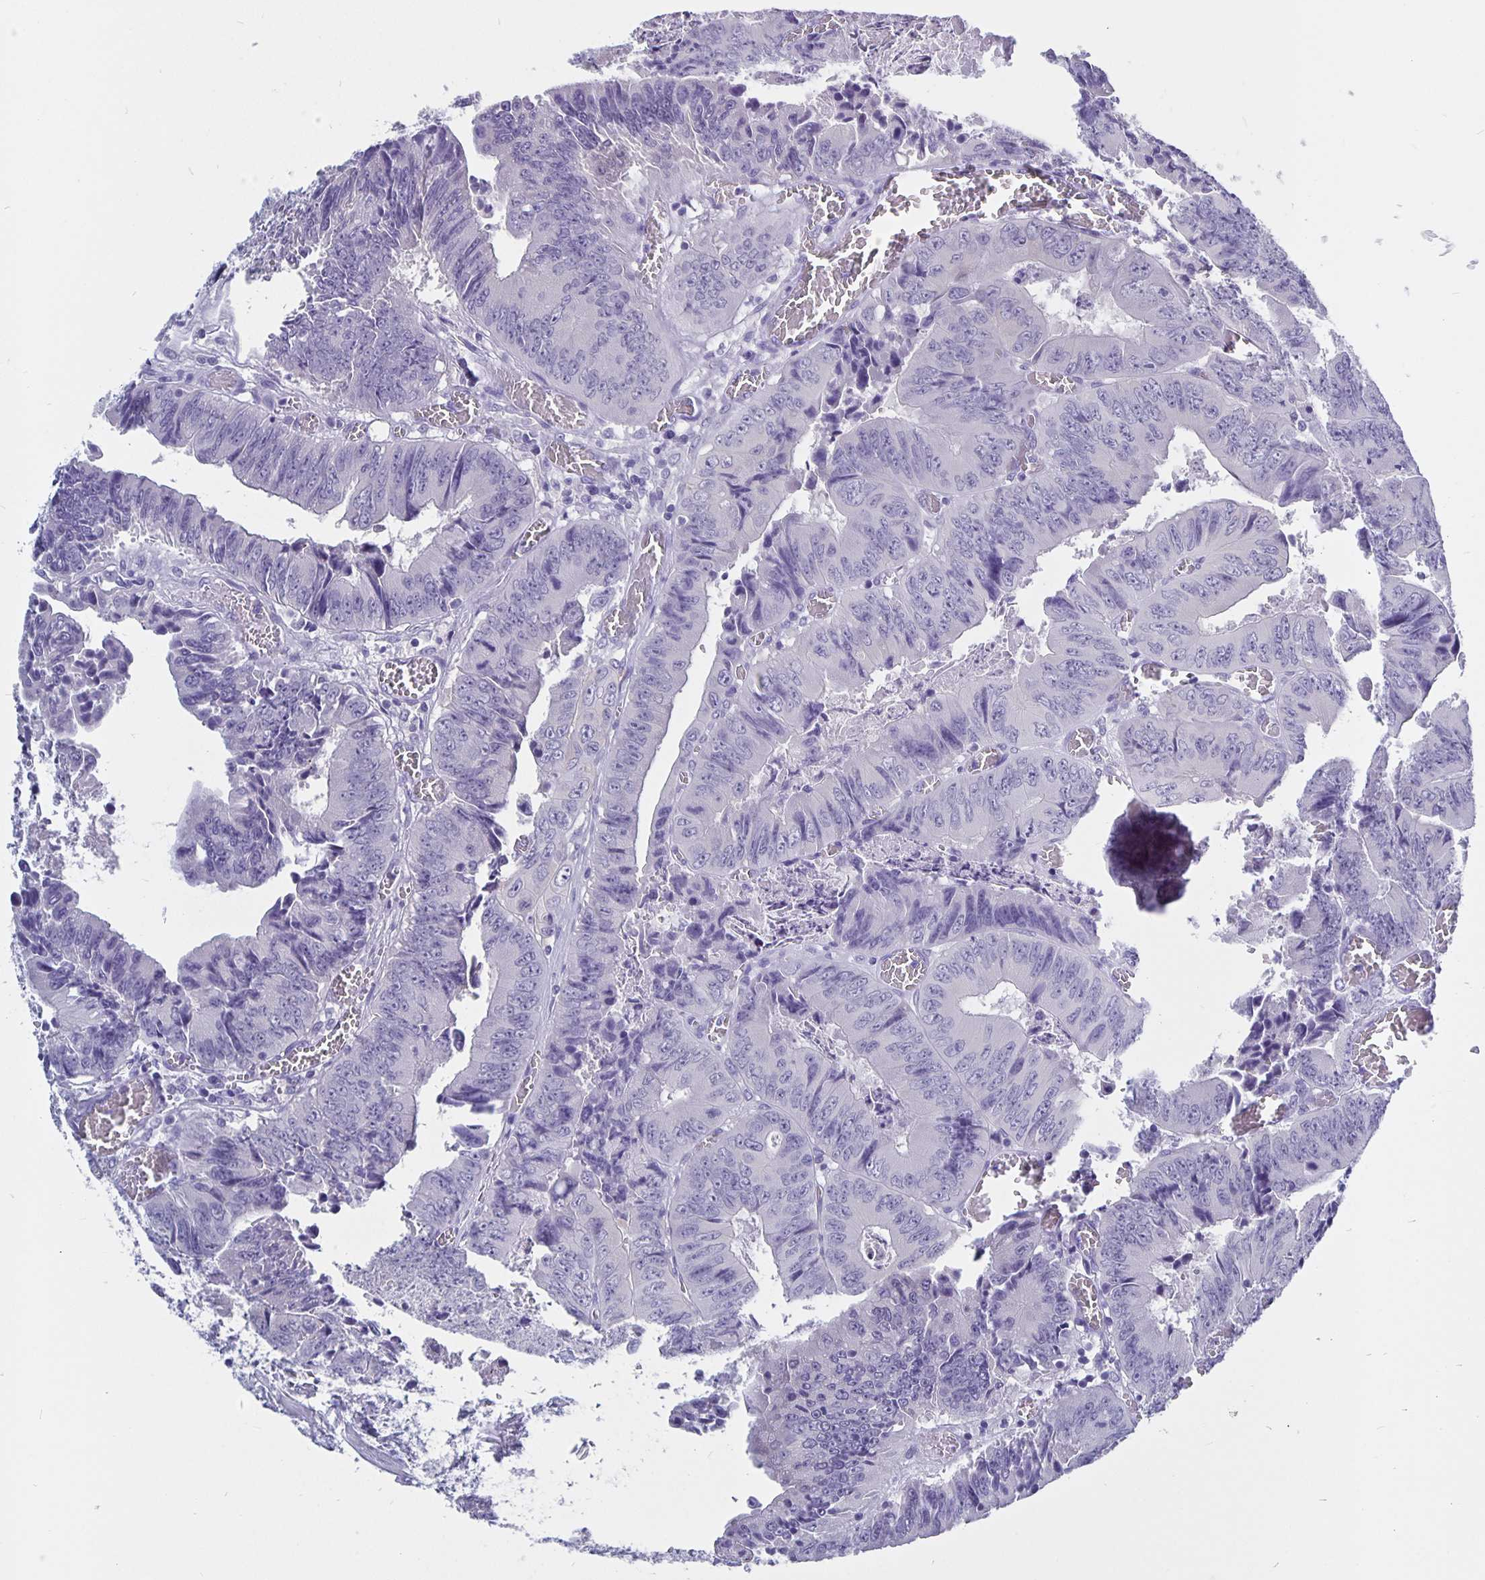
{"staining": {"intensity": "negative", "quantity": "none", "location": "none"}, "tissue": "colorectal cancer", "cell_type": "Tumor cells", "image_type": "cancer", "snomed": [{"axis": "morphology", "description": "Adenocarcinoma, NOS"}, {"axis": "topography", "description": "Colon"}], "caption": "High power microscopy micrograph of an IHC micrograph of adenocarcinoma (colorectal), revealing no significant positivity in tumor cells.", "gene": "ODF3B", "patient": {"sex": "female", "age": 84}}